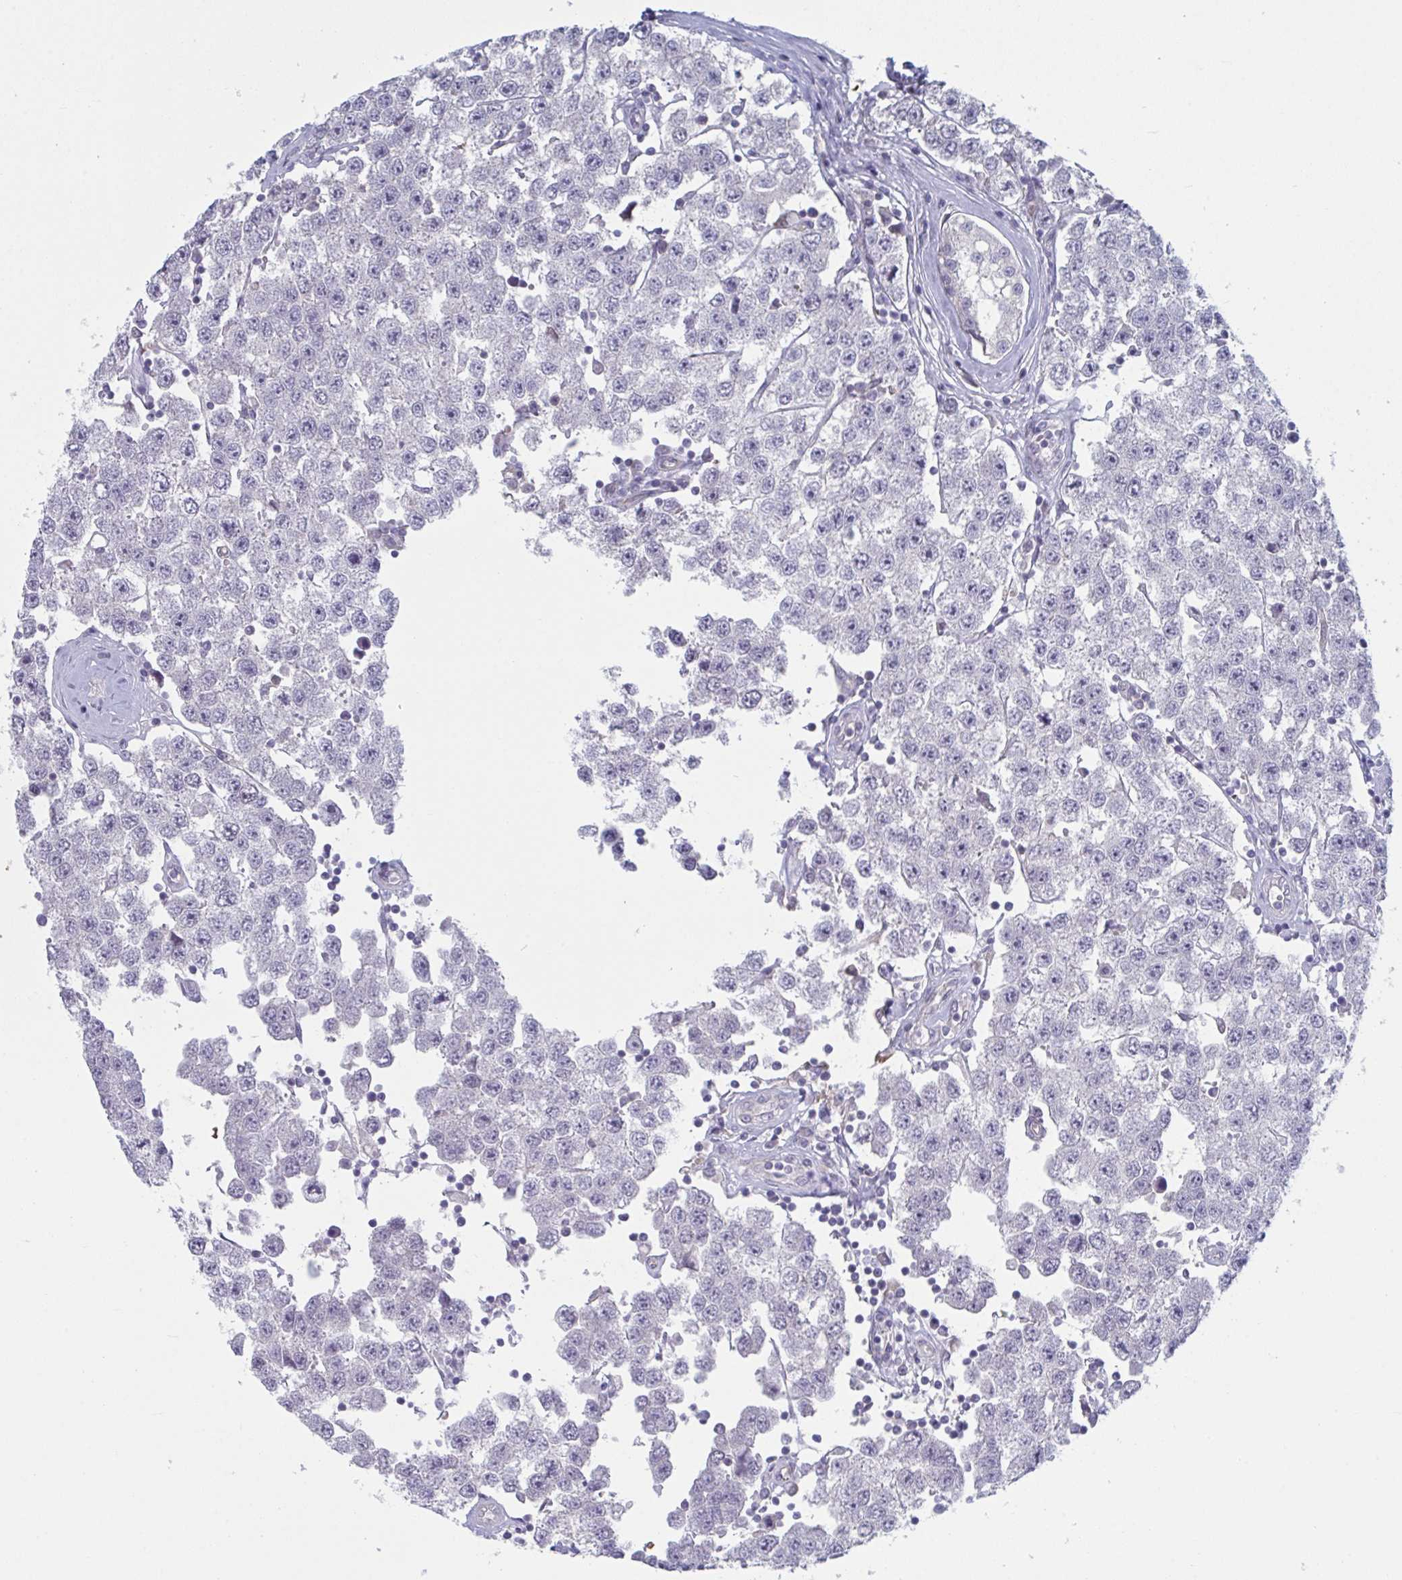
{"staining": {"intensity": "negative", "quantity": "none", "location": "none"}, "tissue": "testis cancer", "cell_type": "Tumor cells", "image_type": "cancer", "snomed": [{"axis": "morphology", "description": "Seminoma, NOS"}, {"axis": "topography", "description": "Testis"}], "caption": "A micrograph of testis cancer (seminoma) stained for a protein exhibits no brown staining in tumor cells.", "gene": "STK26", "patient": {"sex": "male", "age": 34}}